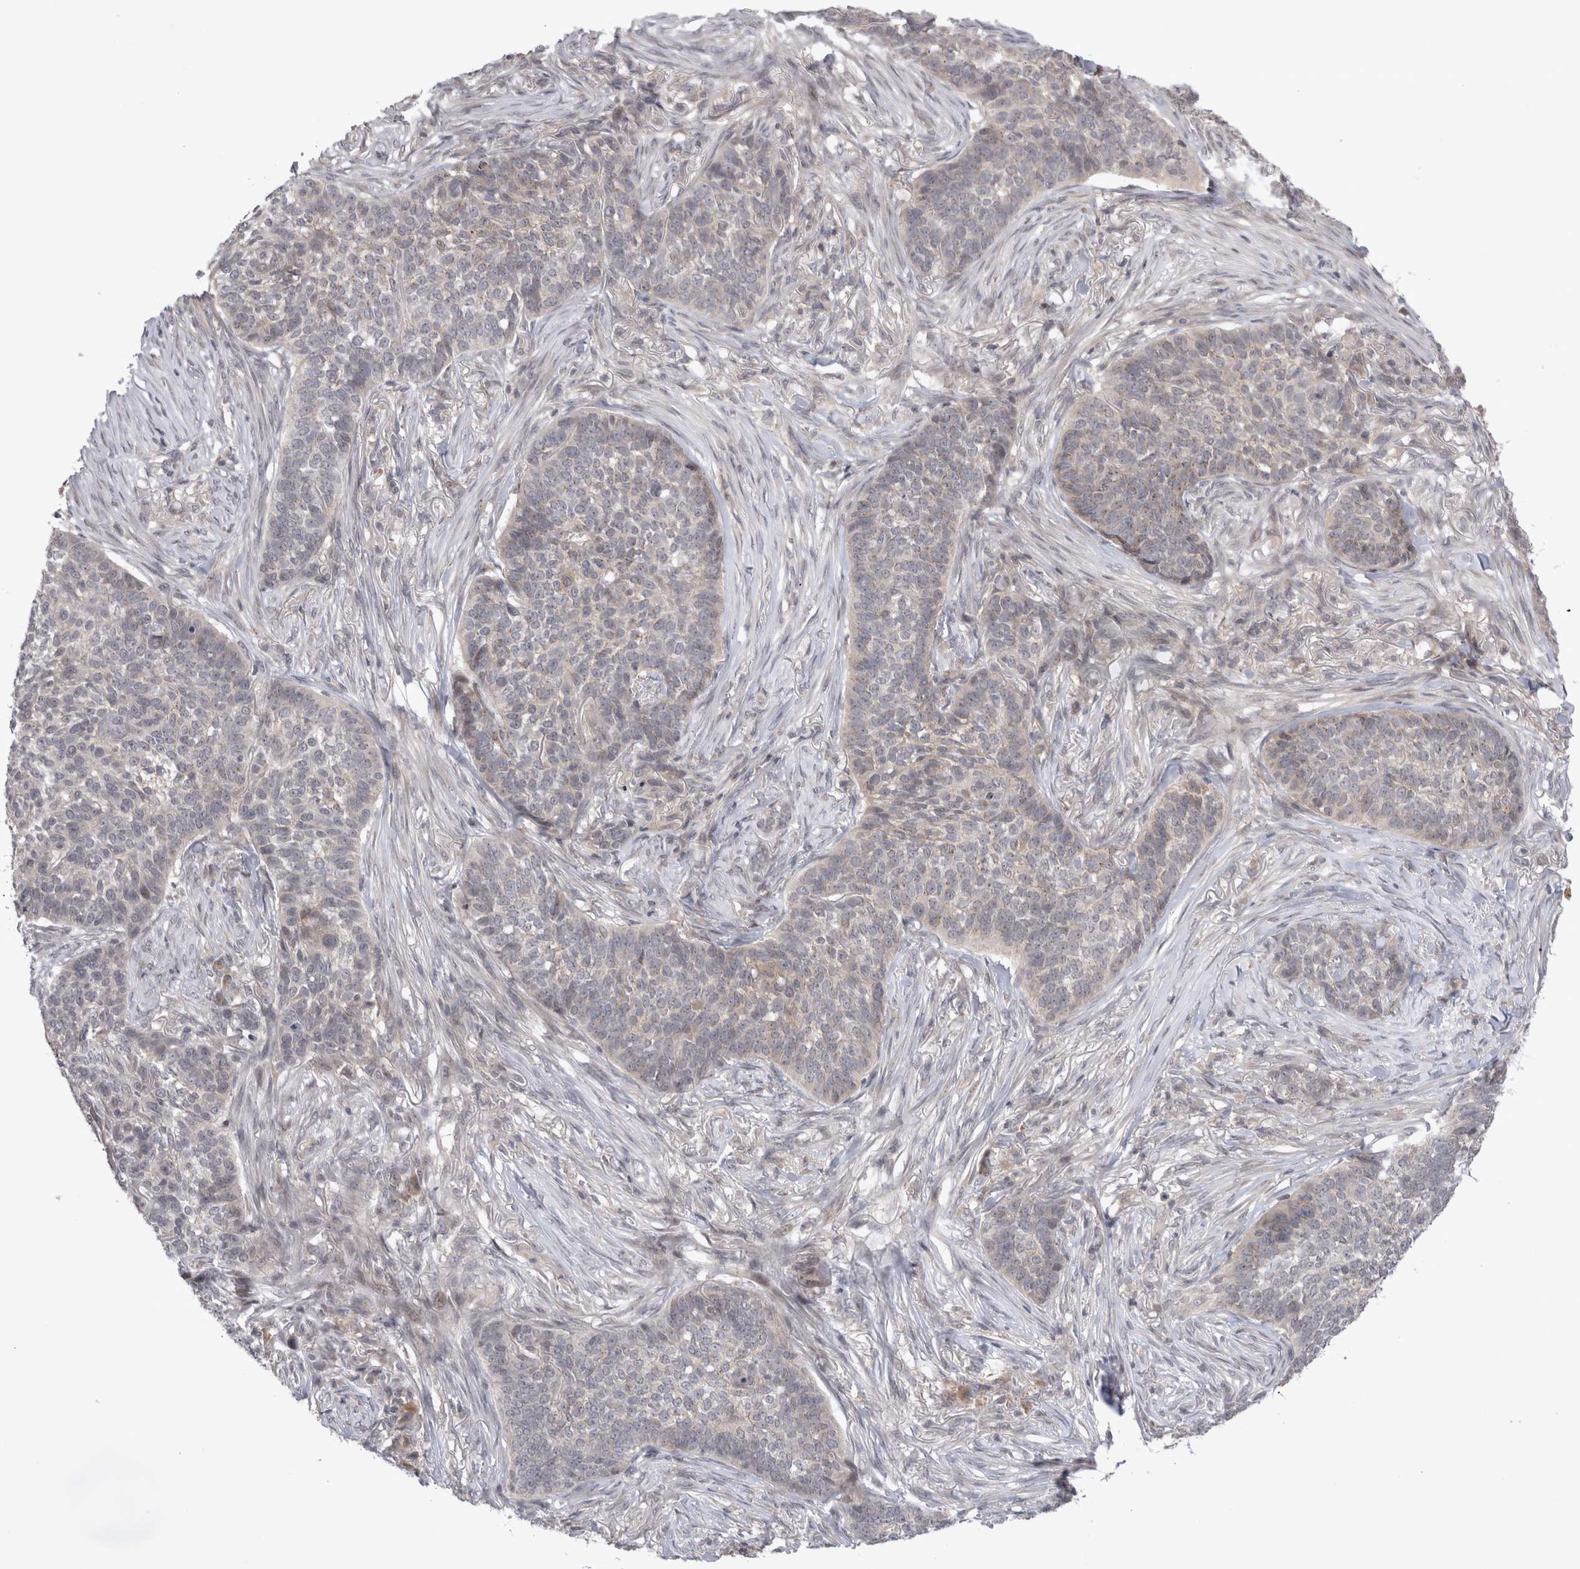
{"staining": {"intensity": "weak", "quantity": "<25%", "location": "cytoplasmic/membranous"}, "tissue": "skin cancer", "cell_type": "Tumor cells", "image_type": "cancer", "snomed": [{"axis": "morphology", "description": "Basal cell carcinoma"}, {"axis": "topography", "description": "Skin"}], "caption": "Human skin cancer stained for a protein using immunohistochemistry exhibits no positivity in tumor cells.", "gene": "PLEKHM1", "patient": {"sex": "male", "age": 85}}